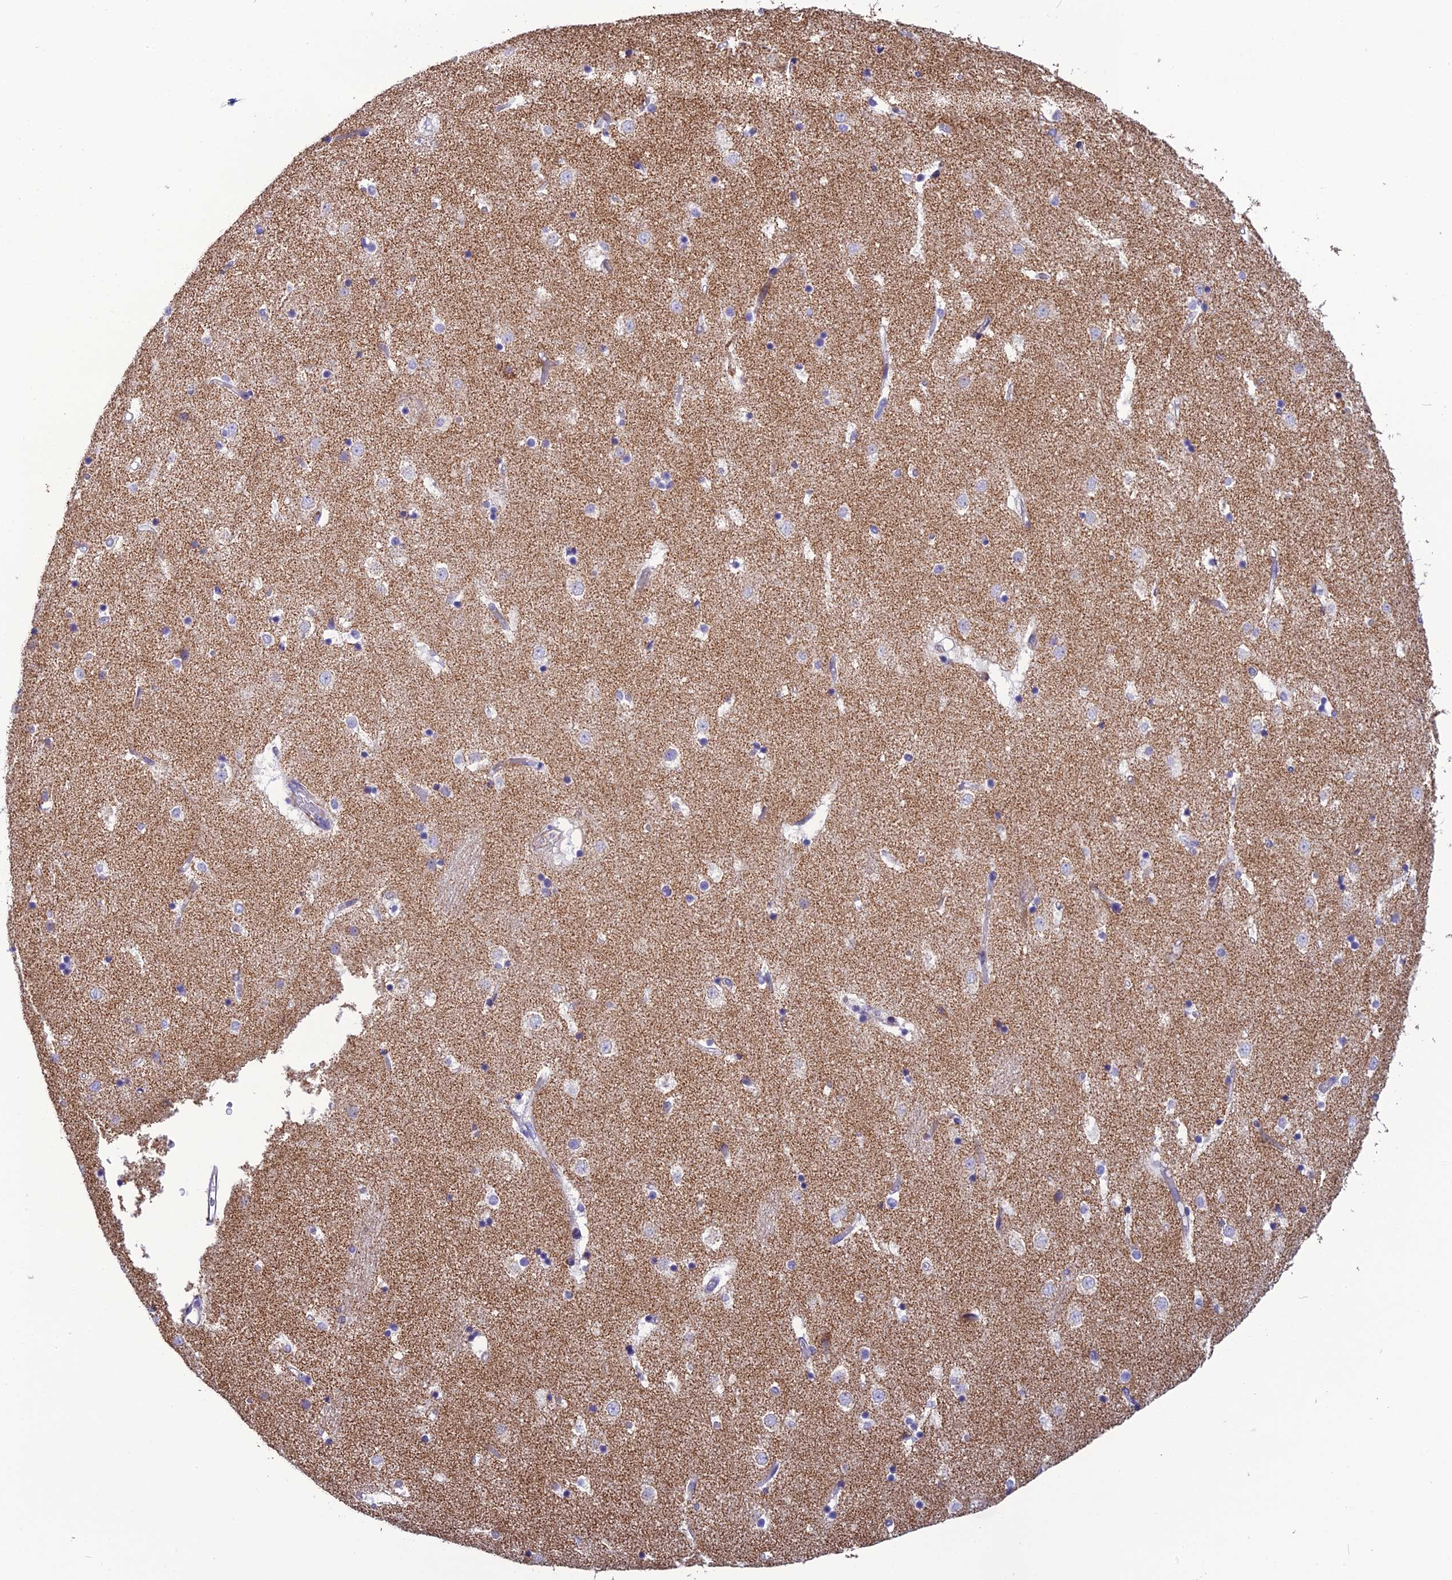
{"staining": {"intensity": "weak", "quantity": "<25%", "location": "cytoplasmic/membranous"}, "tissue": "caudate", "cell_type": "Glial cells", "image_type": "normal", "snomed": [{"axis": "morphology", "description": "Normal tissue, NOS"}, {"axis": "topography", "description": "Lateral ventricle wall"}], "caption": "This image is of normal caudate stained with immunohistochemistry to label a protein in brown with the nuclei are counter-stained blue. There is no expression in glial cells.", "gene": "POMGNT1", "patient": {"sex": "female", "age": 52}}